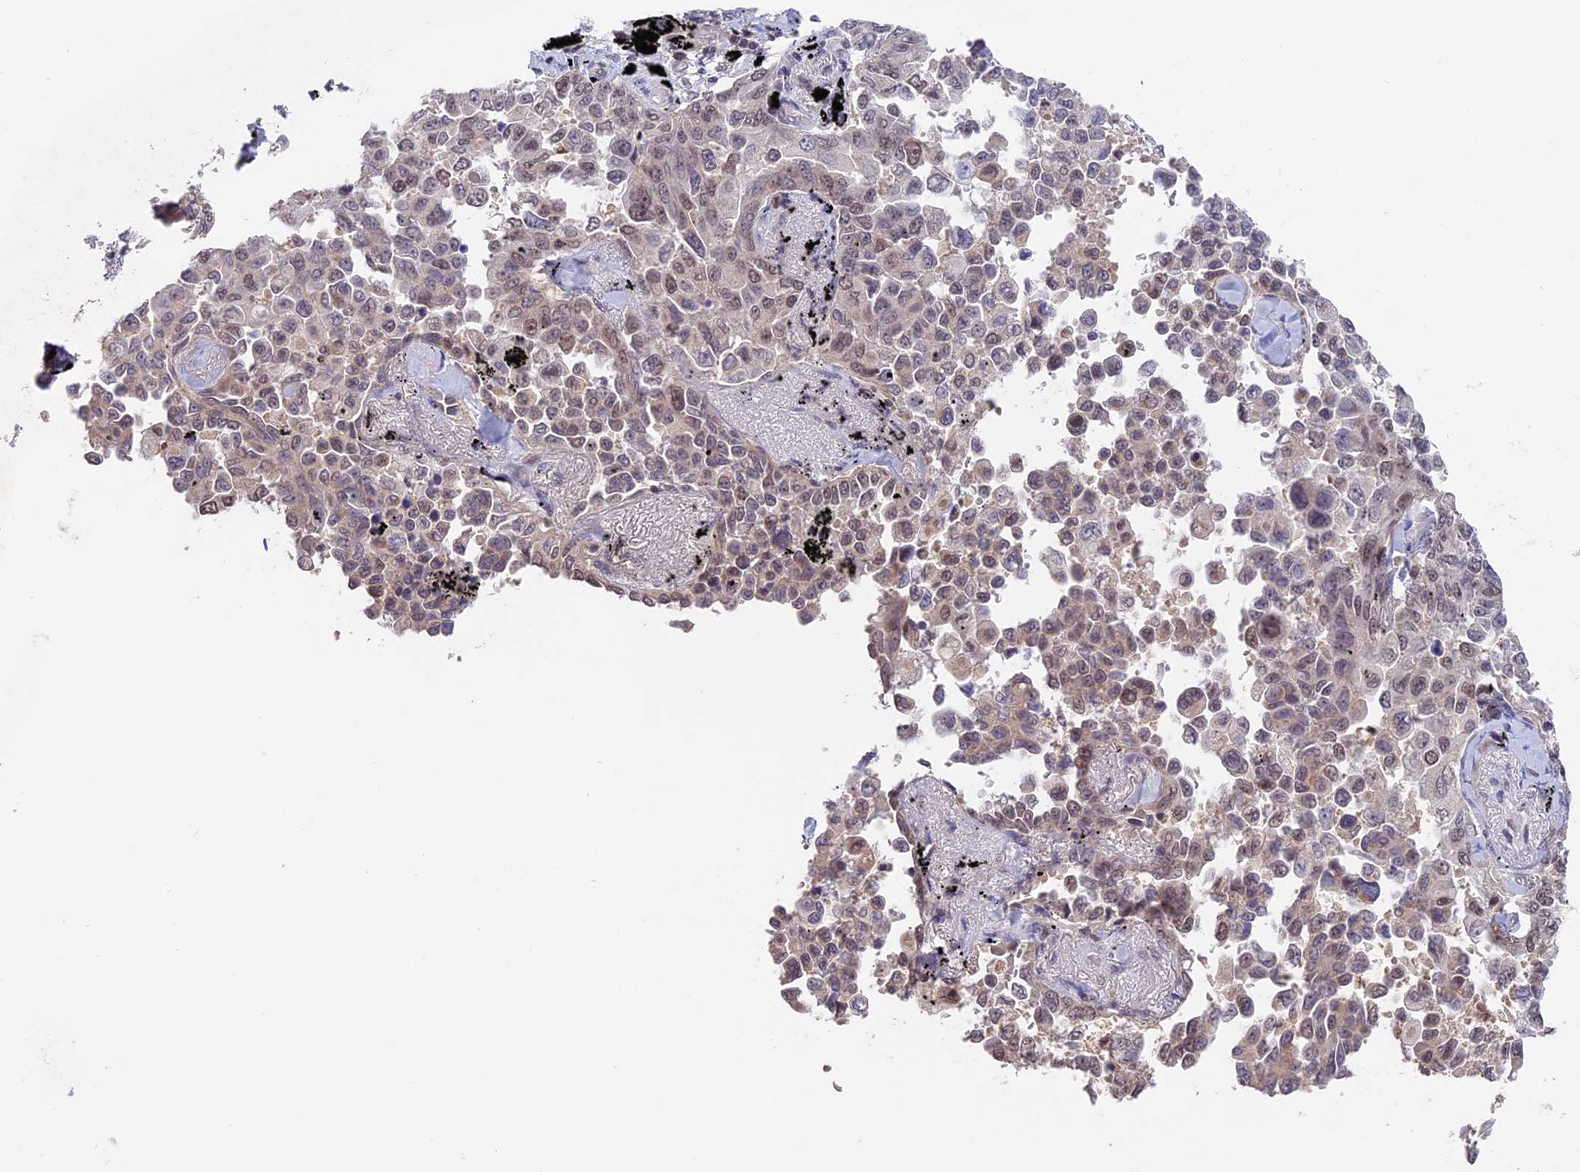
{"staining": {"intensity": "weak", "quantity": ">75%", "location": "nuclear"}, "tissue": "lung cancer", "cell_type": "Tumor cells", "image_type": "cancer", "snomed": [{"axis": "morphology", "description": "Adenocarcinoma, NOS"}, {"axis": "topography", "description": "Lung"}], "caption": "Human lung cancer (adenocarcinoma) stained with a protein marker shows weak staining in tumor cells.", "gene": "RFC5", "patient": {"sex": "female", "age": 67}}